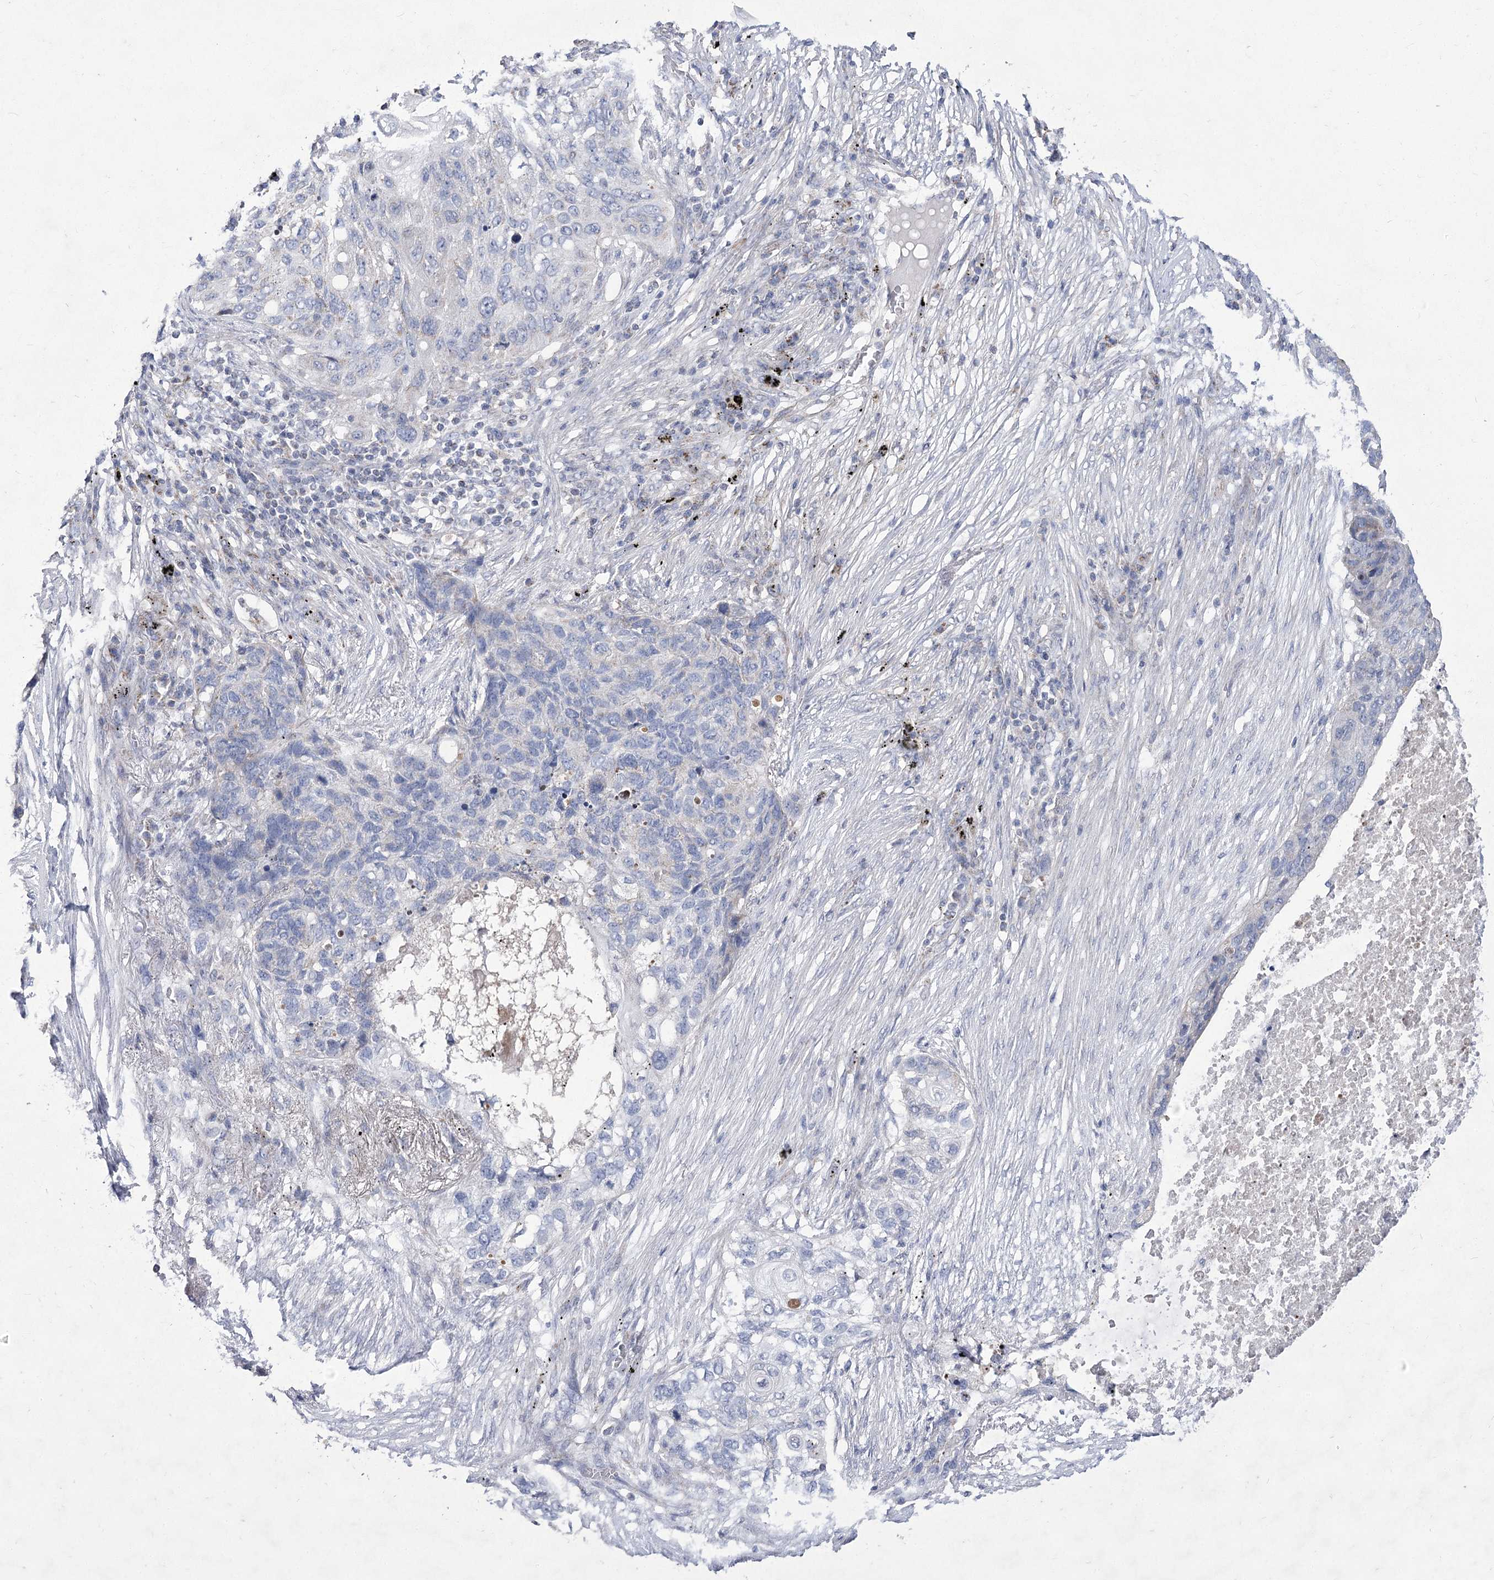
{"staining": {"intensity": "weak", "quantity": "<25%", "location": "cytoplasmic/membranous"}, "tissue": "lung cancer", "cell_type": "Tumor cells", "image_type": "cancer", "snomed": [{"axis": "morphology", "description": "Squamous cell carcinoma, NOS"}, {"axis": "topography", "description": "Lung"}], "caption": "DAB immunohistochemical staining of lung cancer reveals no significant staining in tumor cells.", "gene": "PDHB", "patient": {"sex": "female", "age": 63}}